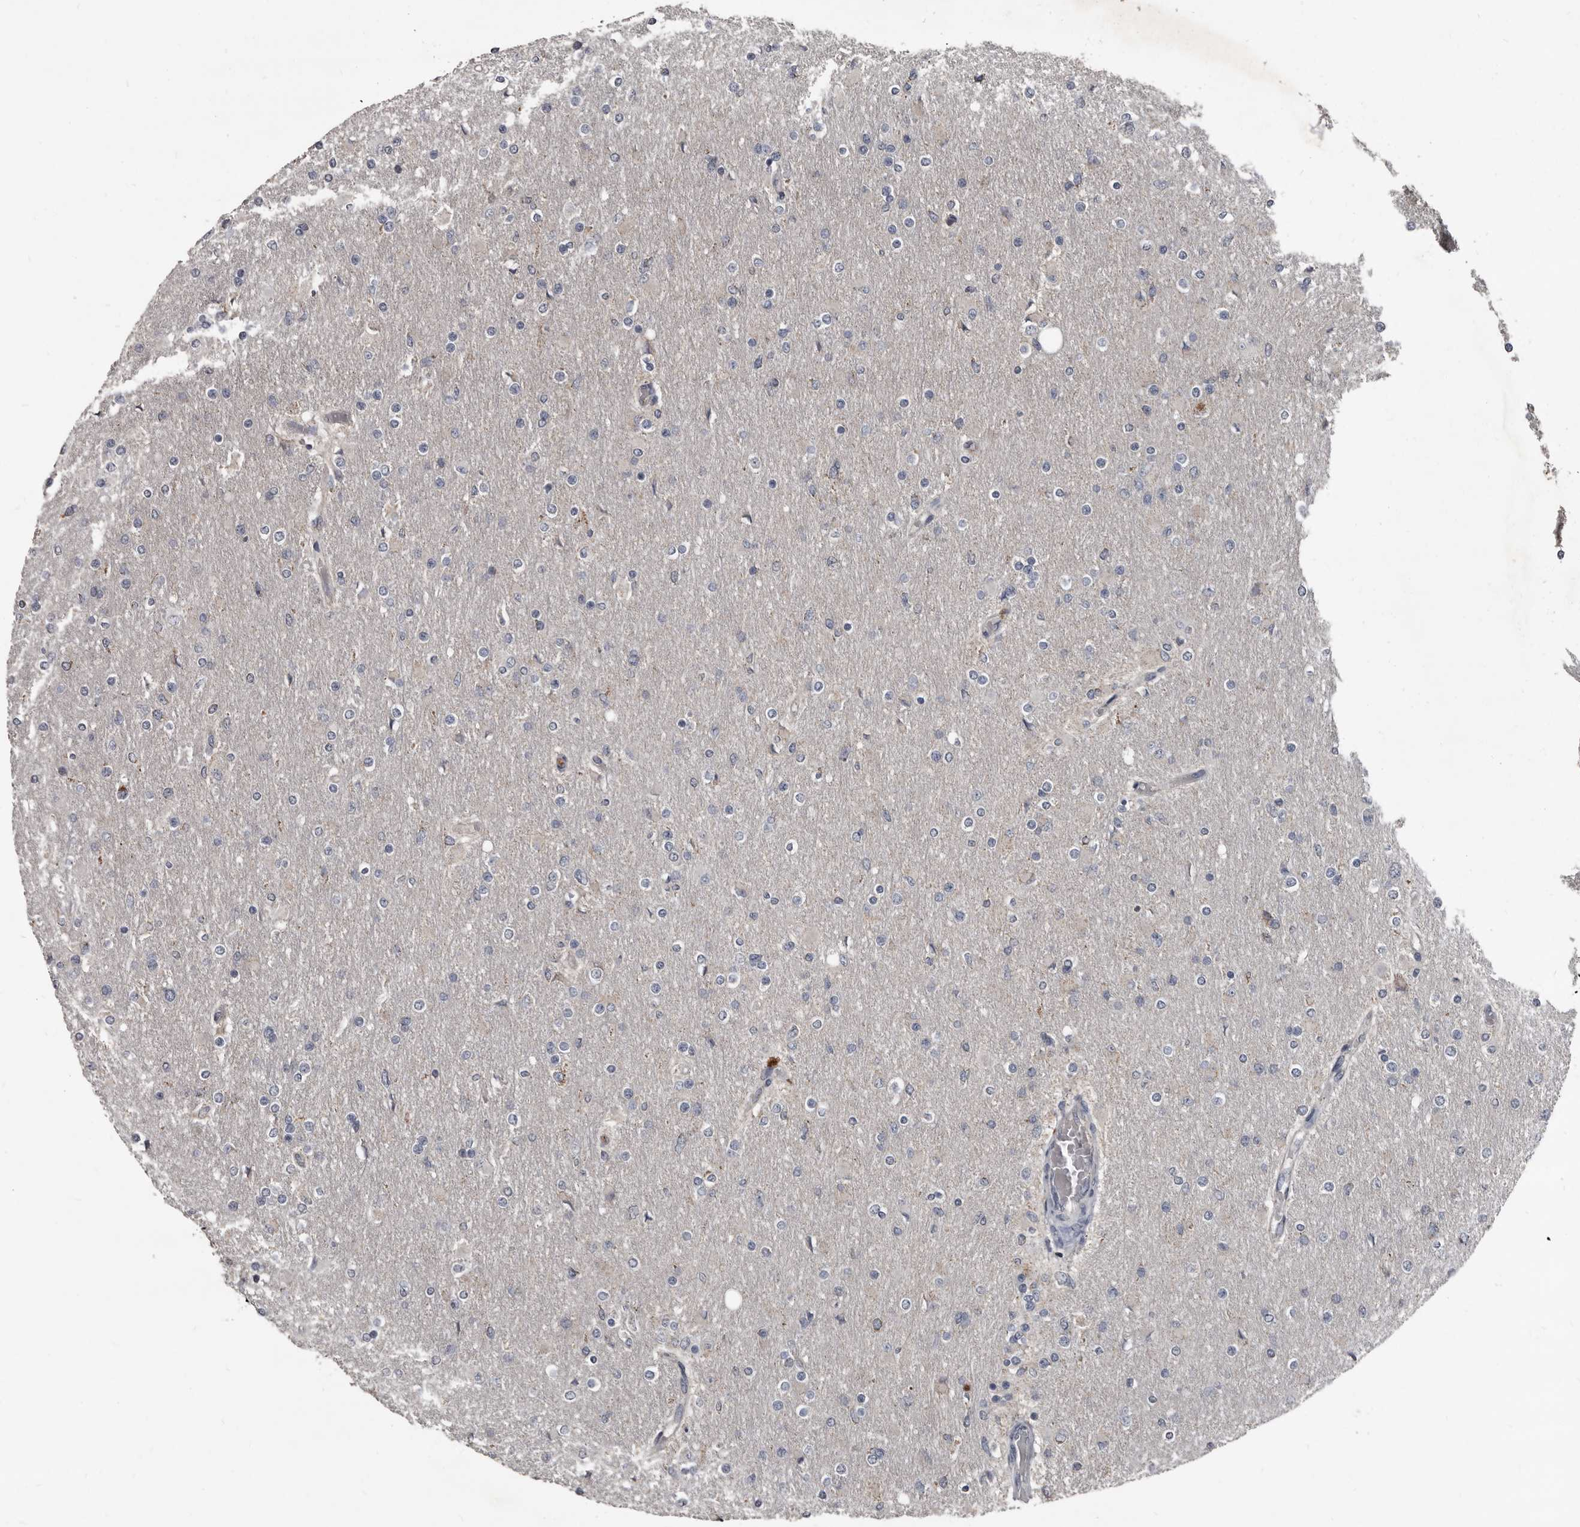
{"staining": {"intensity": "negative", "quantity": "none", "location": "none"}, "tissue": "glioma", "cell_type": "Tumor cells", "image_type": "cancer", "snomed": [{"axis": "morphology", "description": "Glioma, malignant, High grade"}, {"axis": "topography", "description": "Cerebral cortex"}], "caption": "This is an immunohistochemistry micrograph of human malignant high-grade glioma. There is no staining in tumor cells.", "gene": "GREB1", "patient": {"sex": "female", "age": 36}}